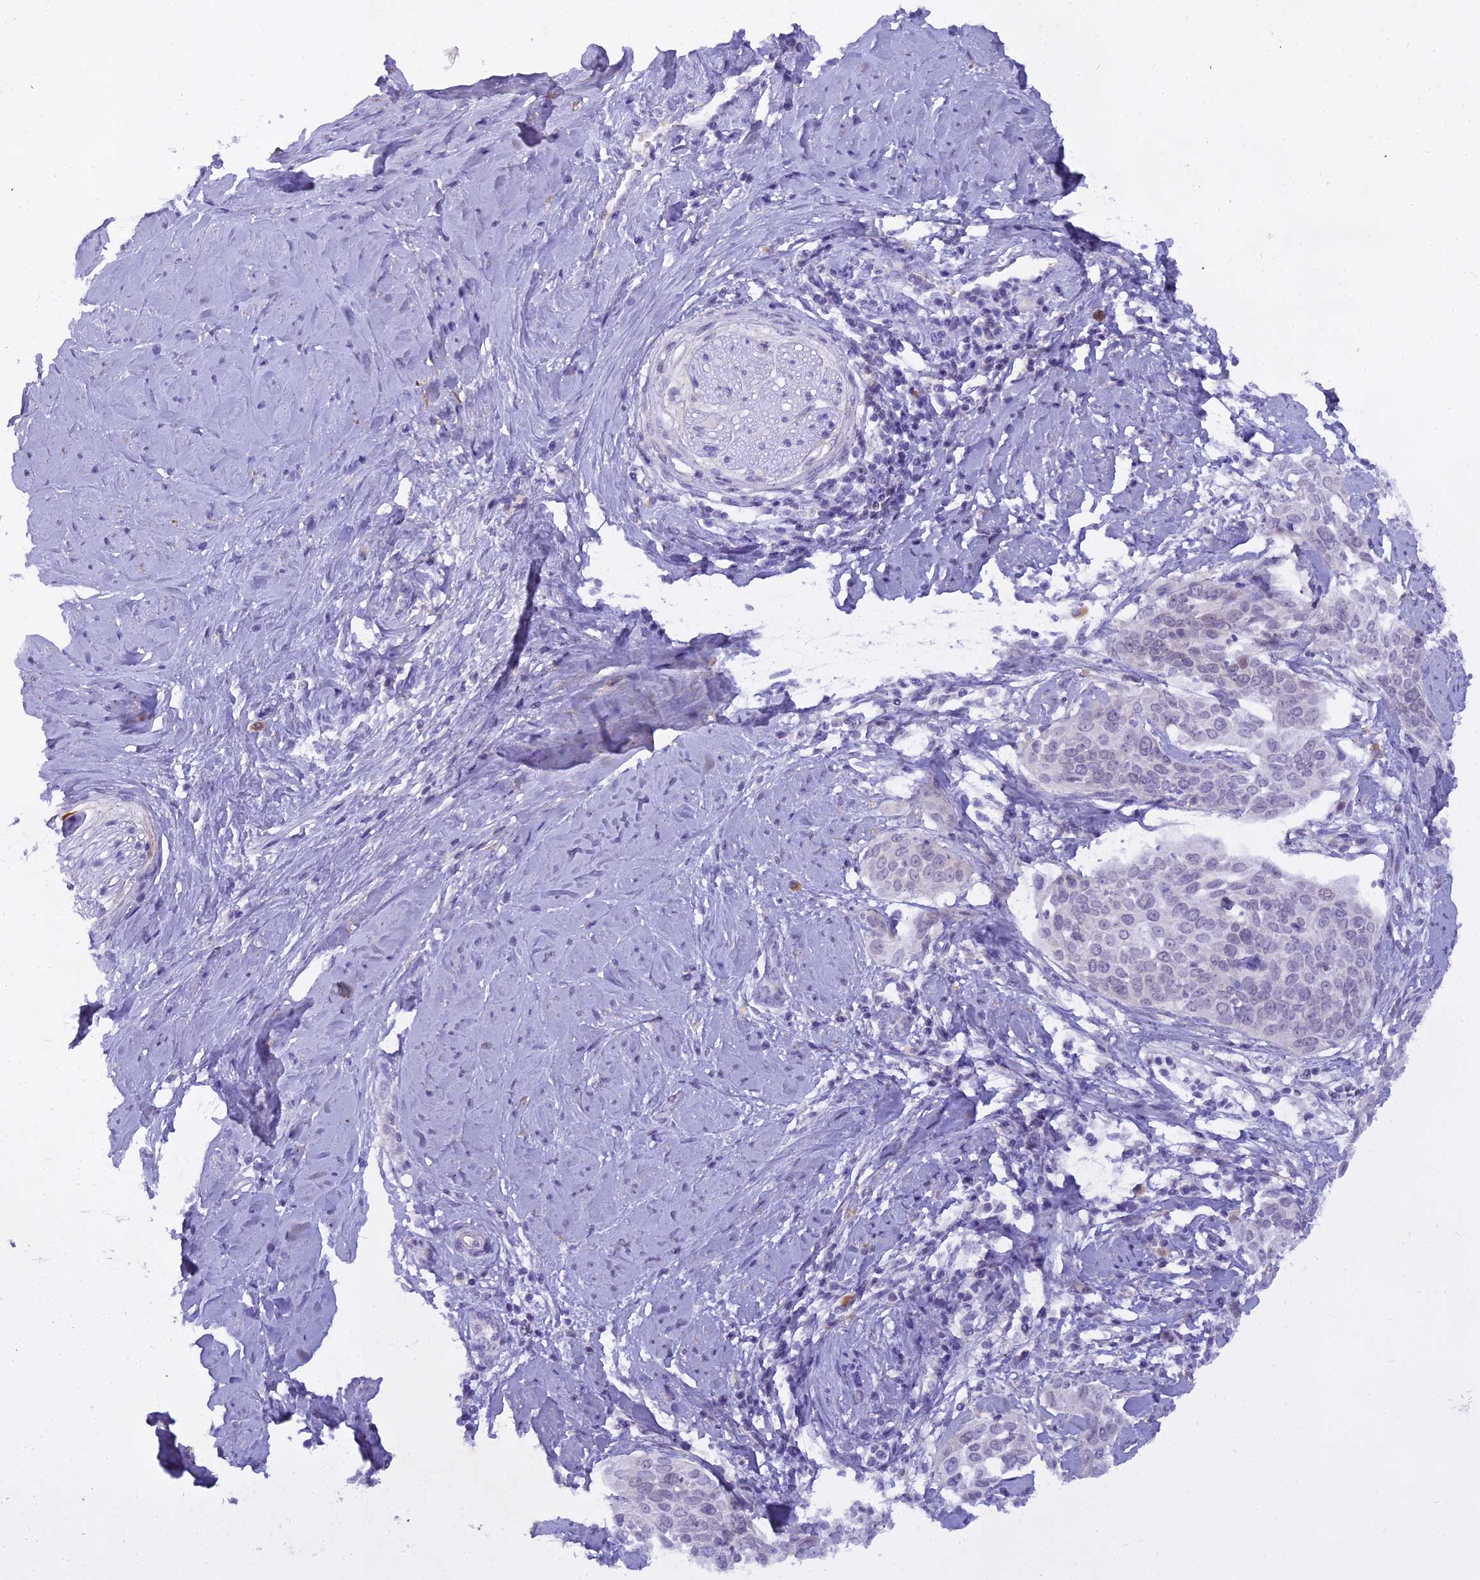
{"staining": {"intensity": "negative", "quantity": "none", "location": "none"}, "tissue": "cervical cancer", "cell_type": "Tumor cells", "image_type": "cancer", "snomed": [{"axis": "morphology", "description": "Squamous cell carcinoma, NOS"}, {"axis": "topography", "description": "Cervix"}], "caption": "IHC photomicrograph of human cervical squamous cell carcinoma stained for a protein (brown), which shows no positivity in tumor cells.", "gene": "OSTN", "patient": {"sex": "female", "age": 44}}